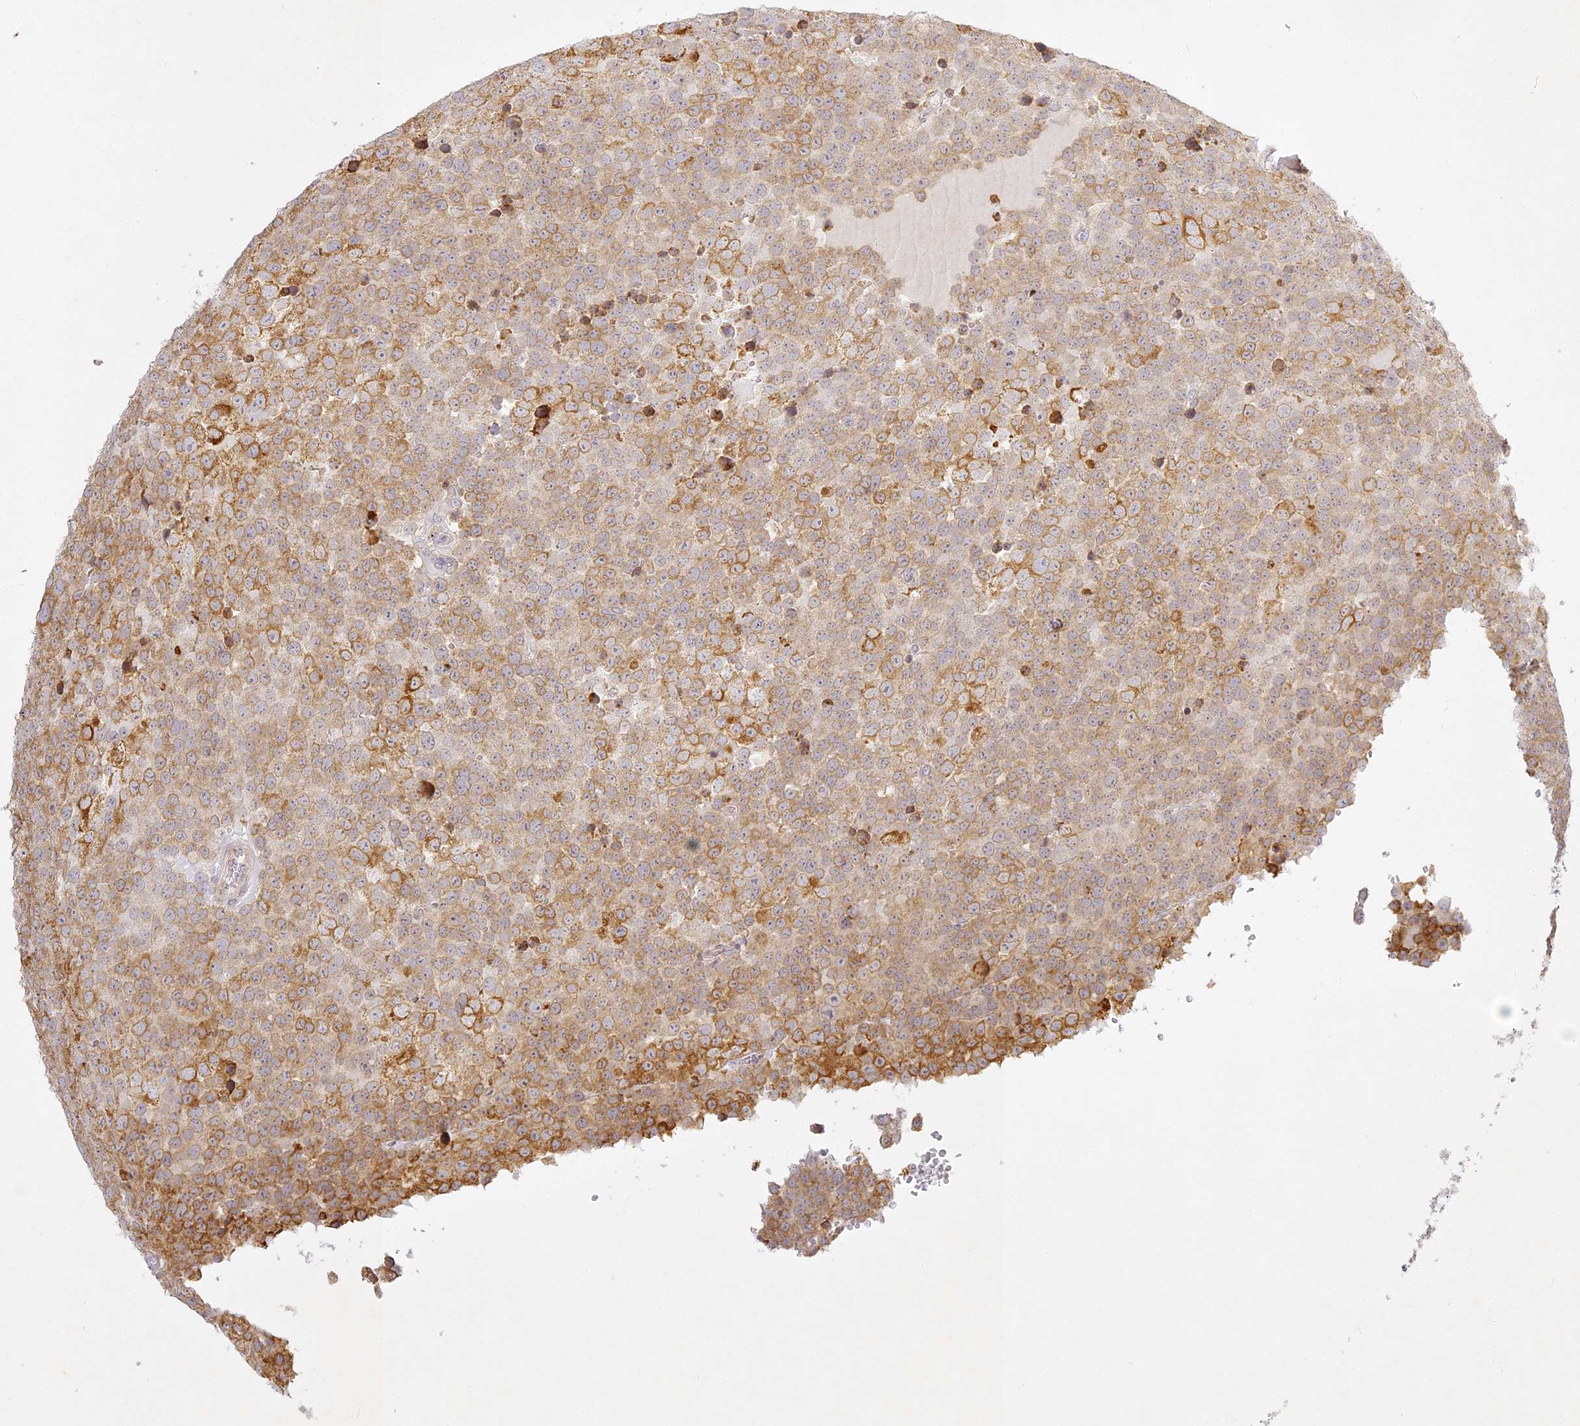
{"staining": {"intensity": "moderate", "quantity": ">75%", "location": "cytoplasmic/membranous"}, "tissue": "testis cancer", "cell_type": "Tumor cells", "image_type": "cancer", "snomed": [{"axis": "morphology", "description": "Seminoma, NOS"}, {"axis": "topography", "description": "Testis"}], "caption": "Immunohistochemistry staining of testis cancer, which demonstrates medium levels of moderate cytoplasmic/membranous positivity in approximately >75% of tumor cells indicating moderate cytoplasmic/membranous protein positivity. The staining was performed using DAB (3,3'-diaminobenzidine) (brown) for protein detection and nuclei were counterstained in hematoxylin (blue).", "gene": "SLC30A5", "patient": {"sex": "male", "age": 71}}